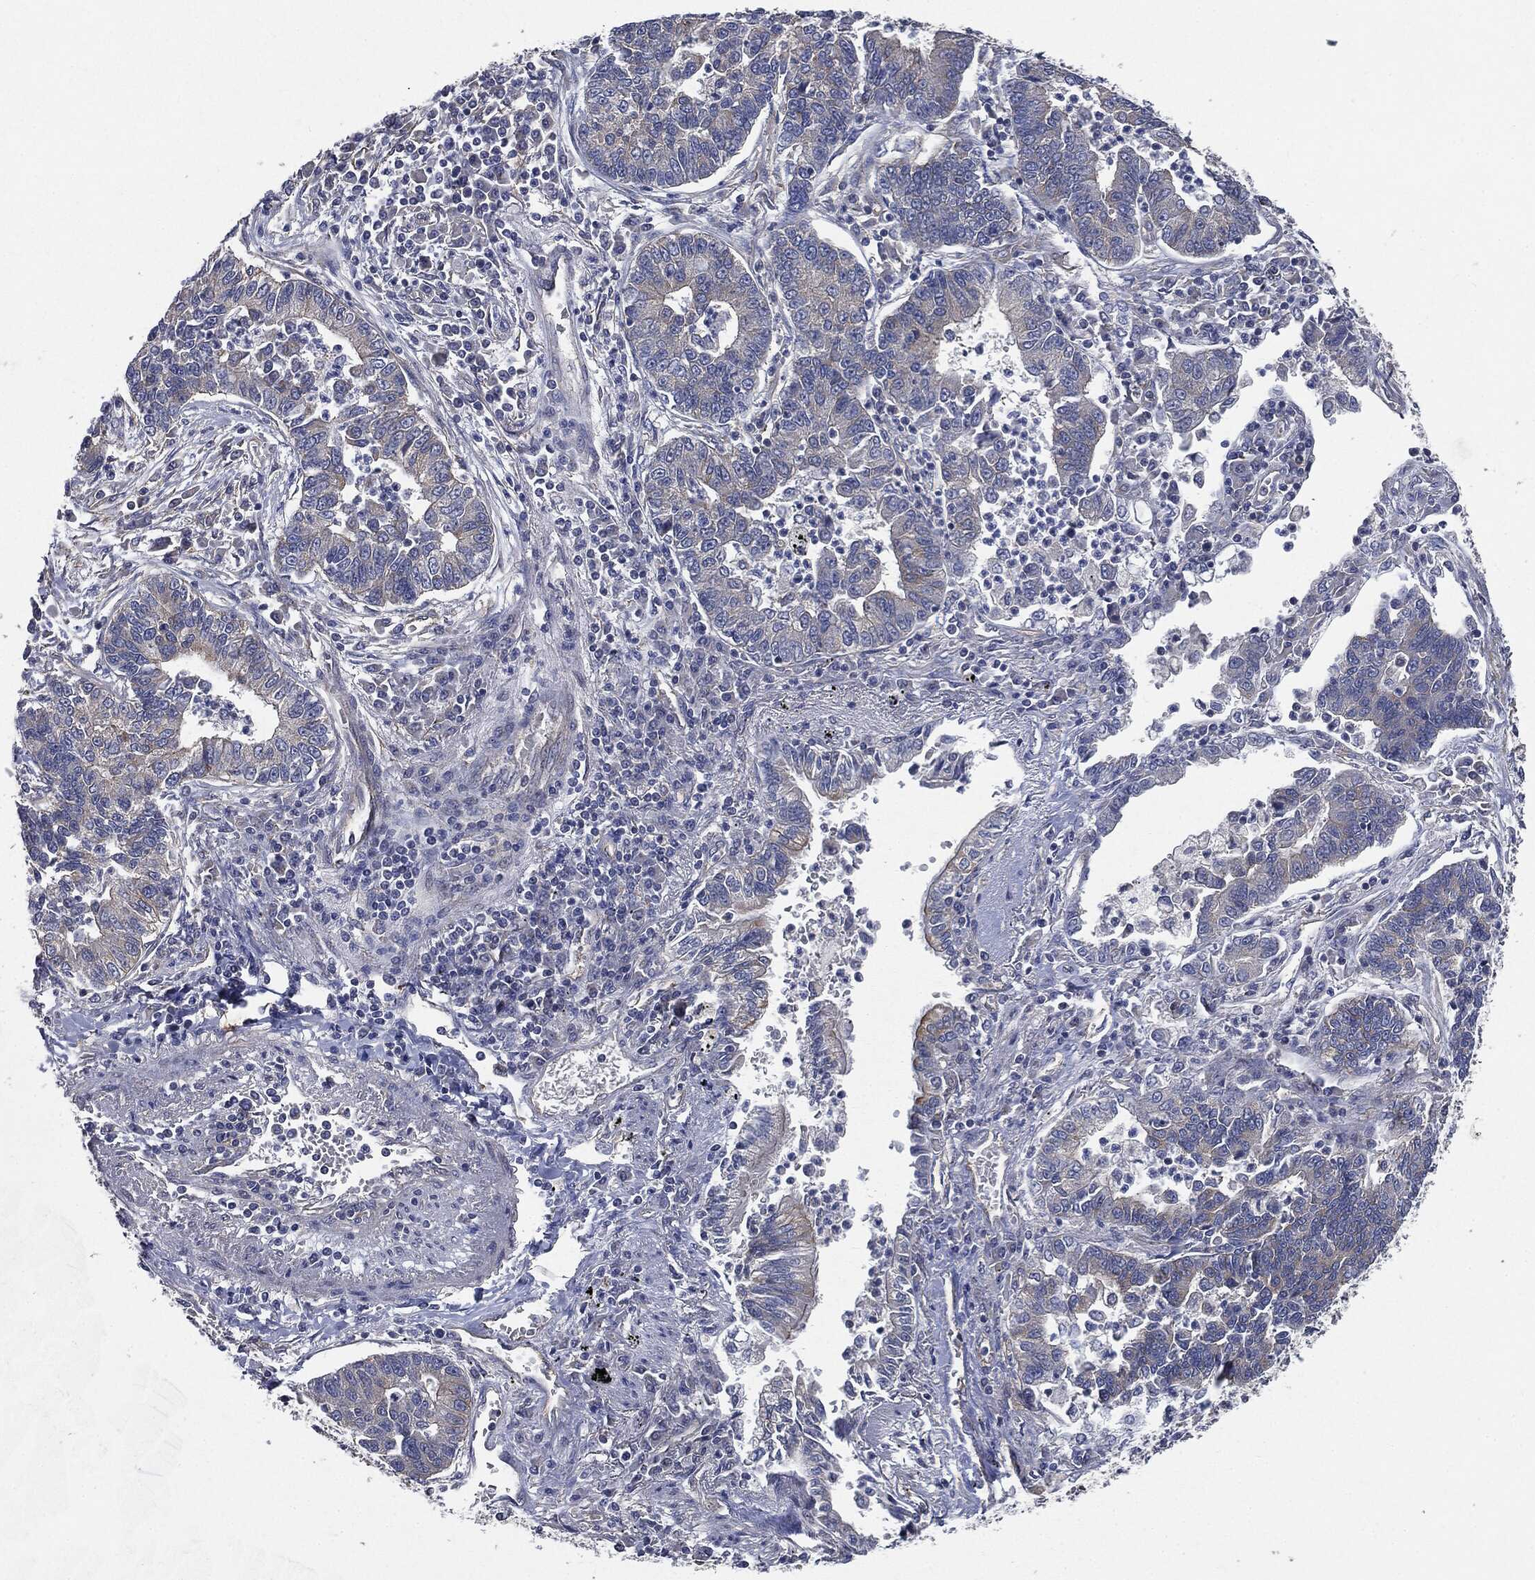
{"staining": {"intensity": "negative", "quantity": "none", "location": "none"}, "tissue": "lung cancer", "cell_type": "Tumor cells", "image_type": "cancer", "snomed": [{"axis": "morphology", "description": "Adenocarcinoma, NOS"}, {"axis": "topography", "description": "Lung"}], "caption": "There is no significant expression in tumor cells of lung adenocarcinoma.", "gene": "EPS15L1", "patient": {"sex": "female", "age": 57}}